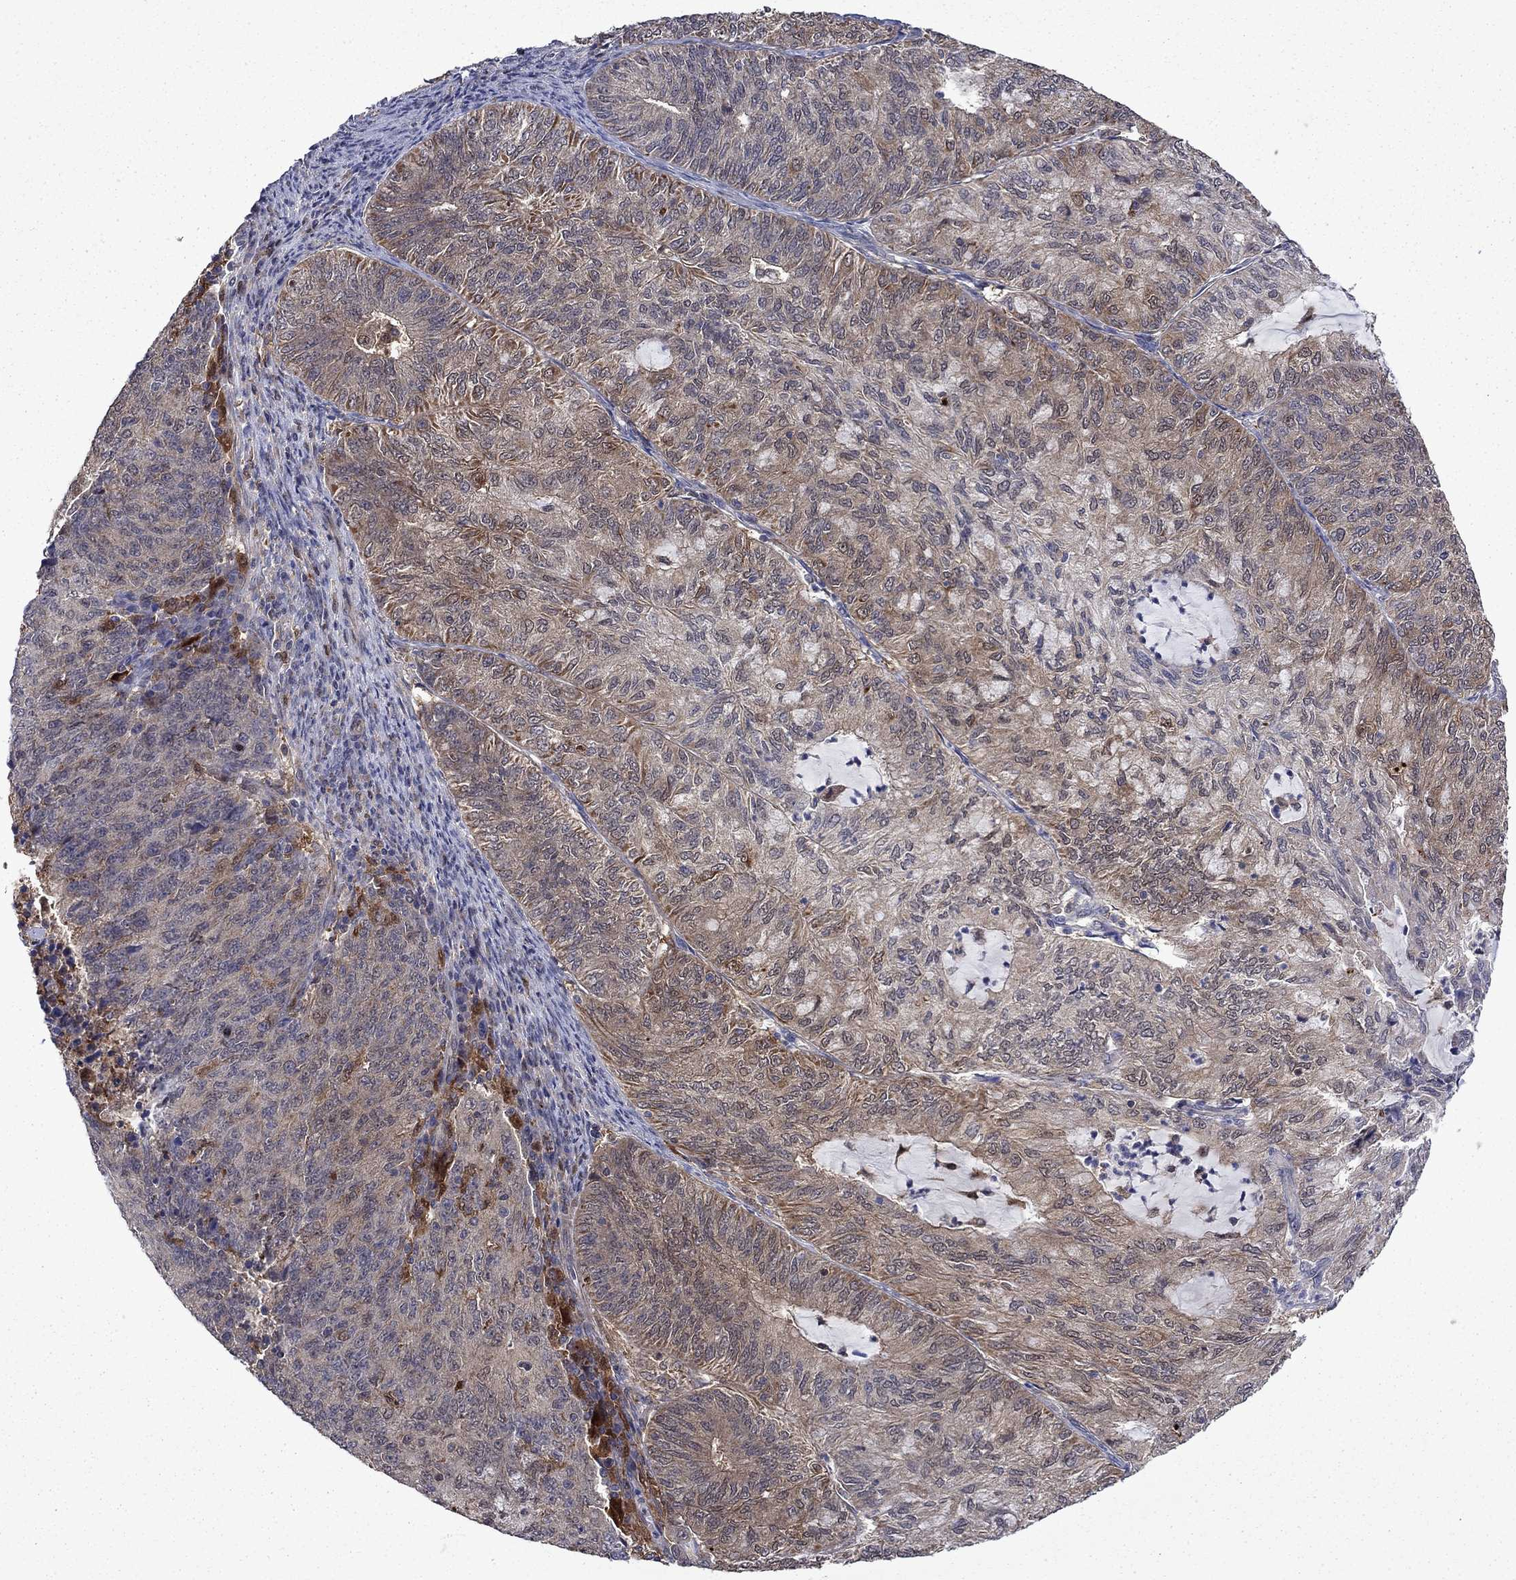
{"staining": {"intensity": "moderate", "quantity": "25%-75%", "location": "cytoplasmic/membranous"}, "tissue": "endometrial cancer", "cell_type": "Tumor cells", "image_type": "cancer", "snomed": [{"axis": "morphology", "description": "Adenocarcinoma, NOS"}, {"axis": "topography", "description": "Endometrium"}], "caption": "The immunohistochemical stain labels moderate cytoplasmic/membranous positivity in tumor cells of endometrial cancer (adenocarcinoma) tissue.", "gene": "TPMT", "patient": {"sex": "female", "age": 82}}